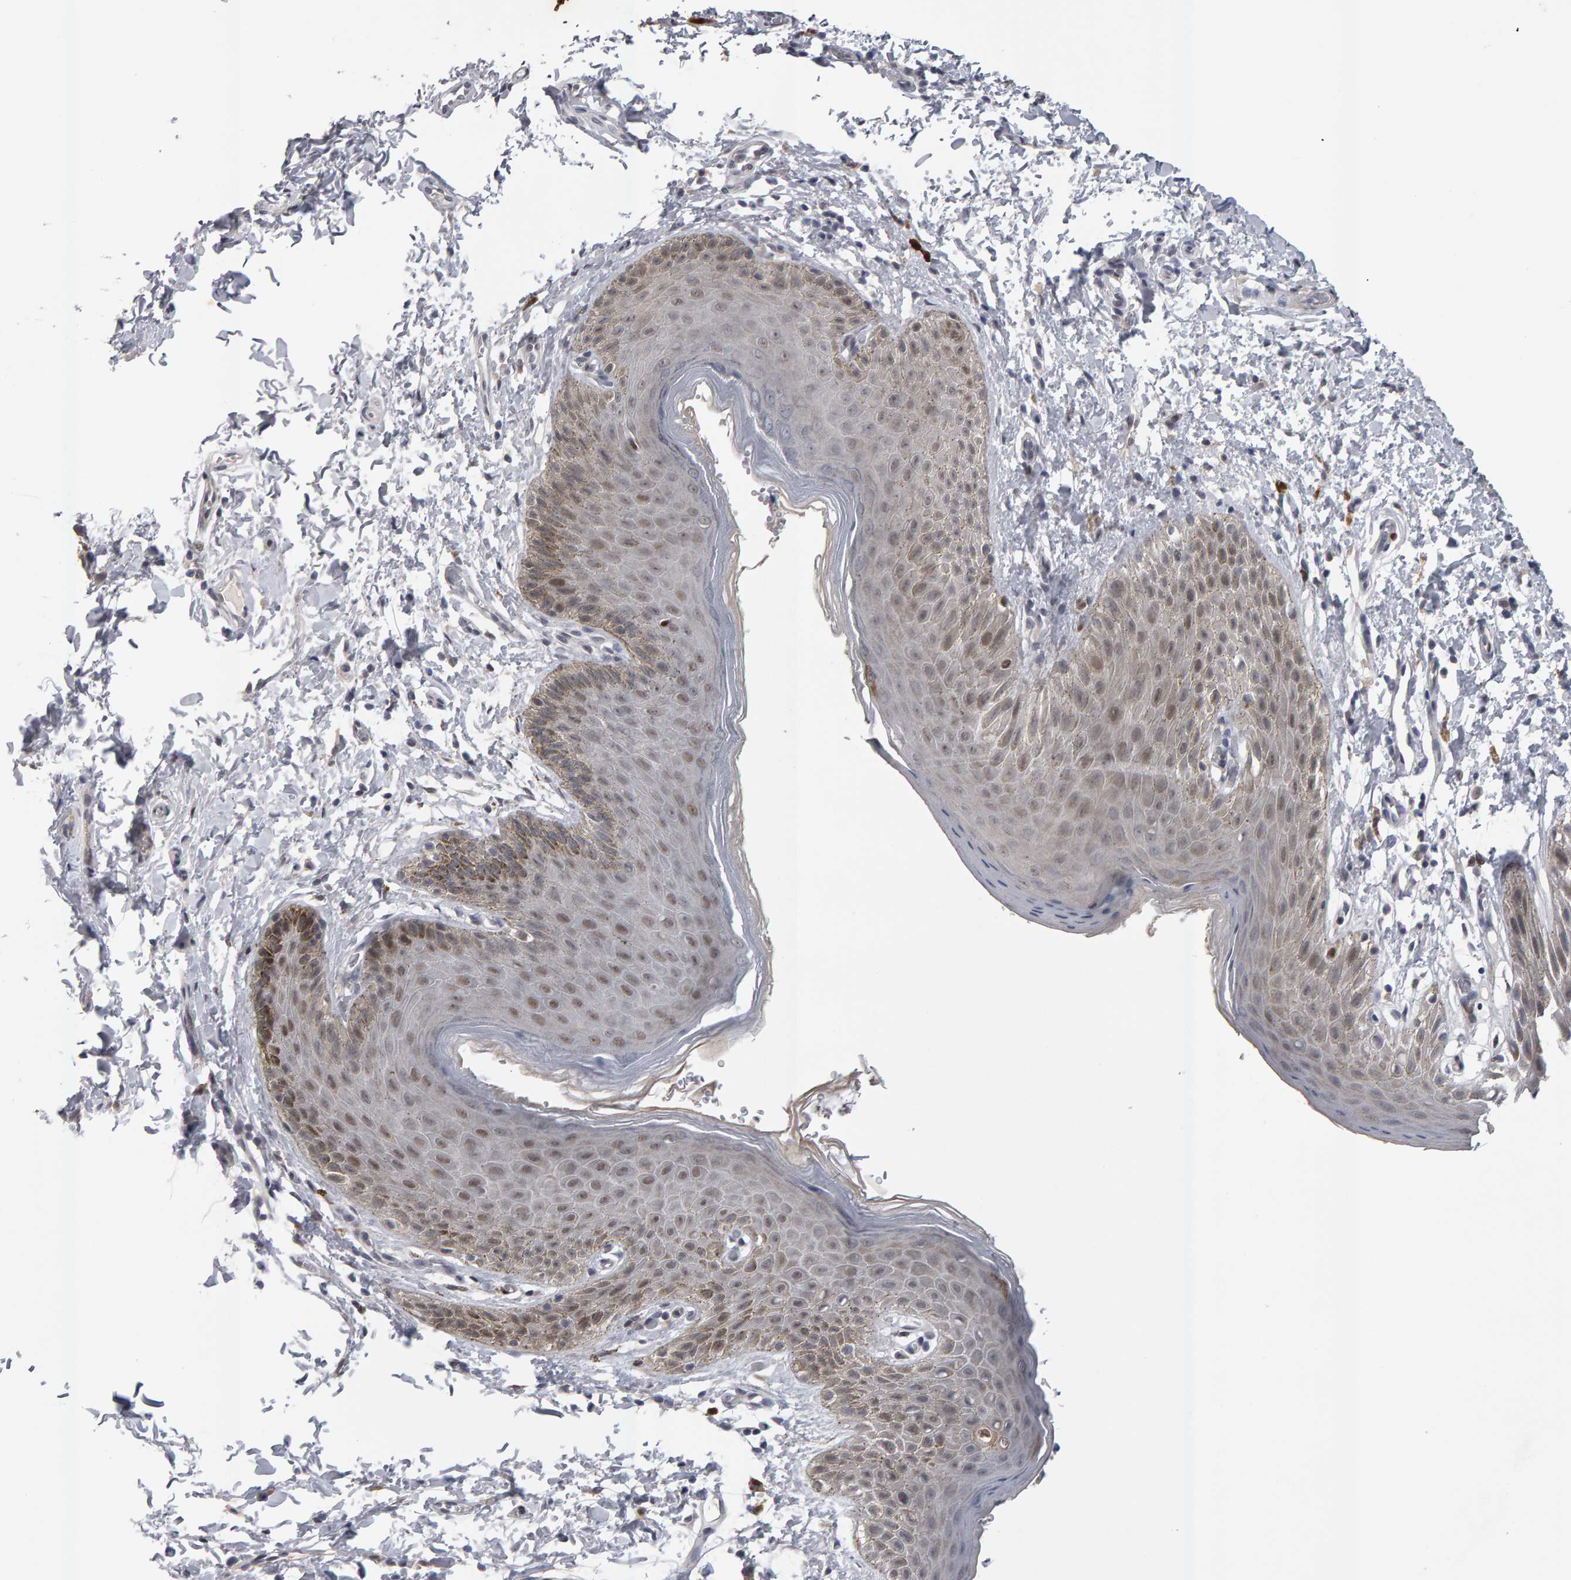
{"staining": {"intensity": "weak", "quantity": "25%-75%", "location": "cytoplasmic/membranous,nuclear"}, "tissue": "skin", "cell_type": "Epidermal cells", "image_type": "normal", "snomed": [{"axis": "morphology", "description": "Normal tissue, NOS"}, {"axis": "topography", "description": "Anal"}, {"axis": "topography", "description": "Peripheral nerve tissue"}], "caption": "Brown immunohistochemical staining in unremarkable human skin demonstrates weak cytoplasmic/membranous,nuclear expression in about 25%-75% of epidermal cells.", "gene": "IPO8", "patient": {"sex": "male", "age": 44}}